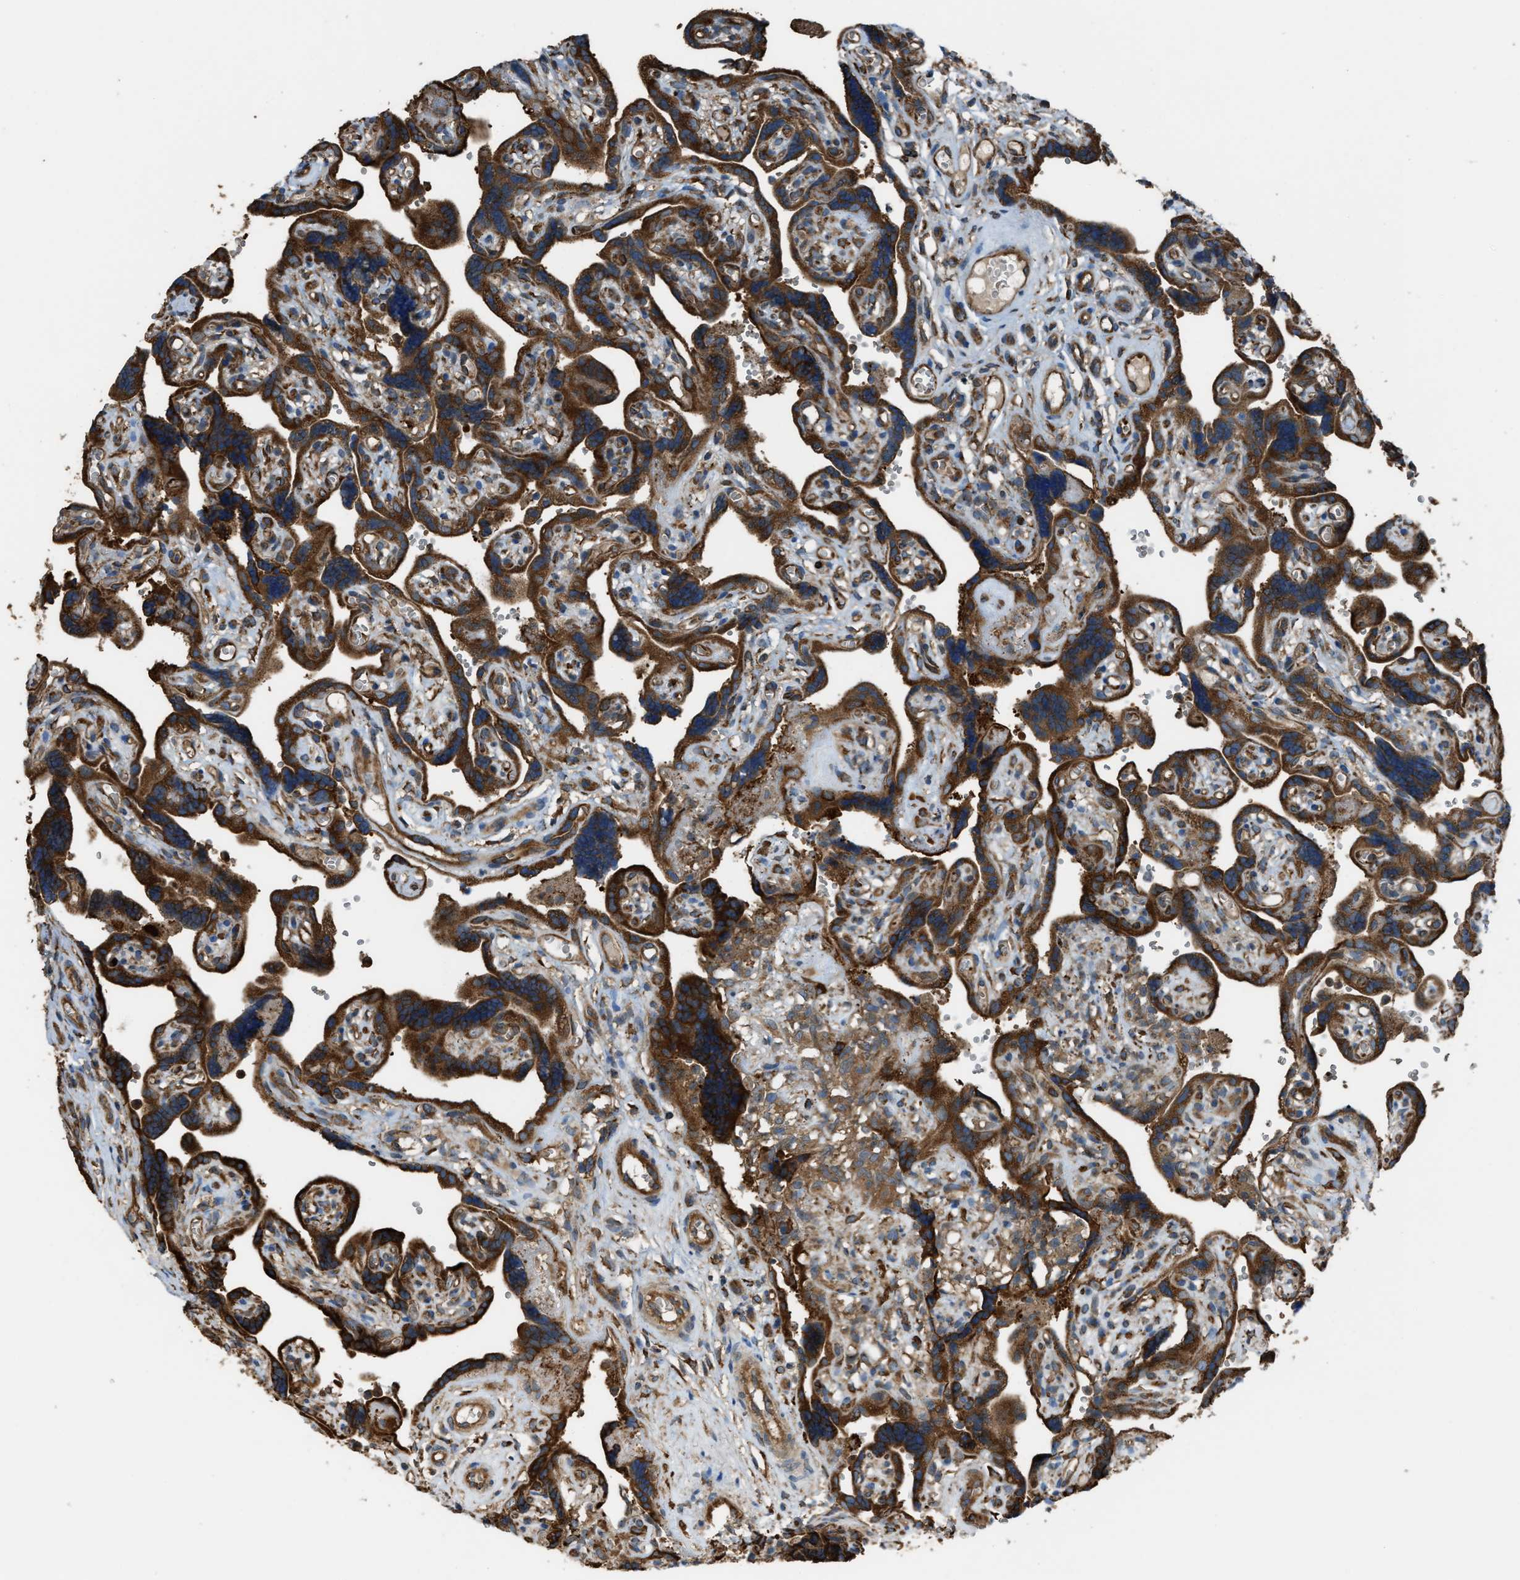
{"staining": {"intensity": "strong", "quantity": ">75%", "location": "cytoplasmic/membranous"}, "tissue": "placenta", "cell_type": "Decidual cells", "image_type": "normal", "snomed": [{"axis": "morphology", "description": "Normal tissue, NOS"}, {"axis": "topography", "description": "Placenta"}], "caption": "Brown immunohistochemical staining in benign placenta exhibits strong cytoplasmic/membranous staining in approximately >75% of decidual cells. (DAB (3,3'-diaminobenzidine) = brown stain, brightfield microscopy at high magnification).", "gene": "TRPC1", "patient": {"sex": "female", "age": 30}}